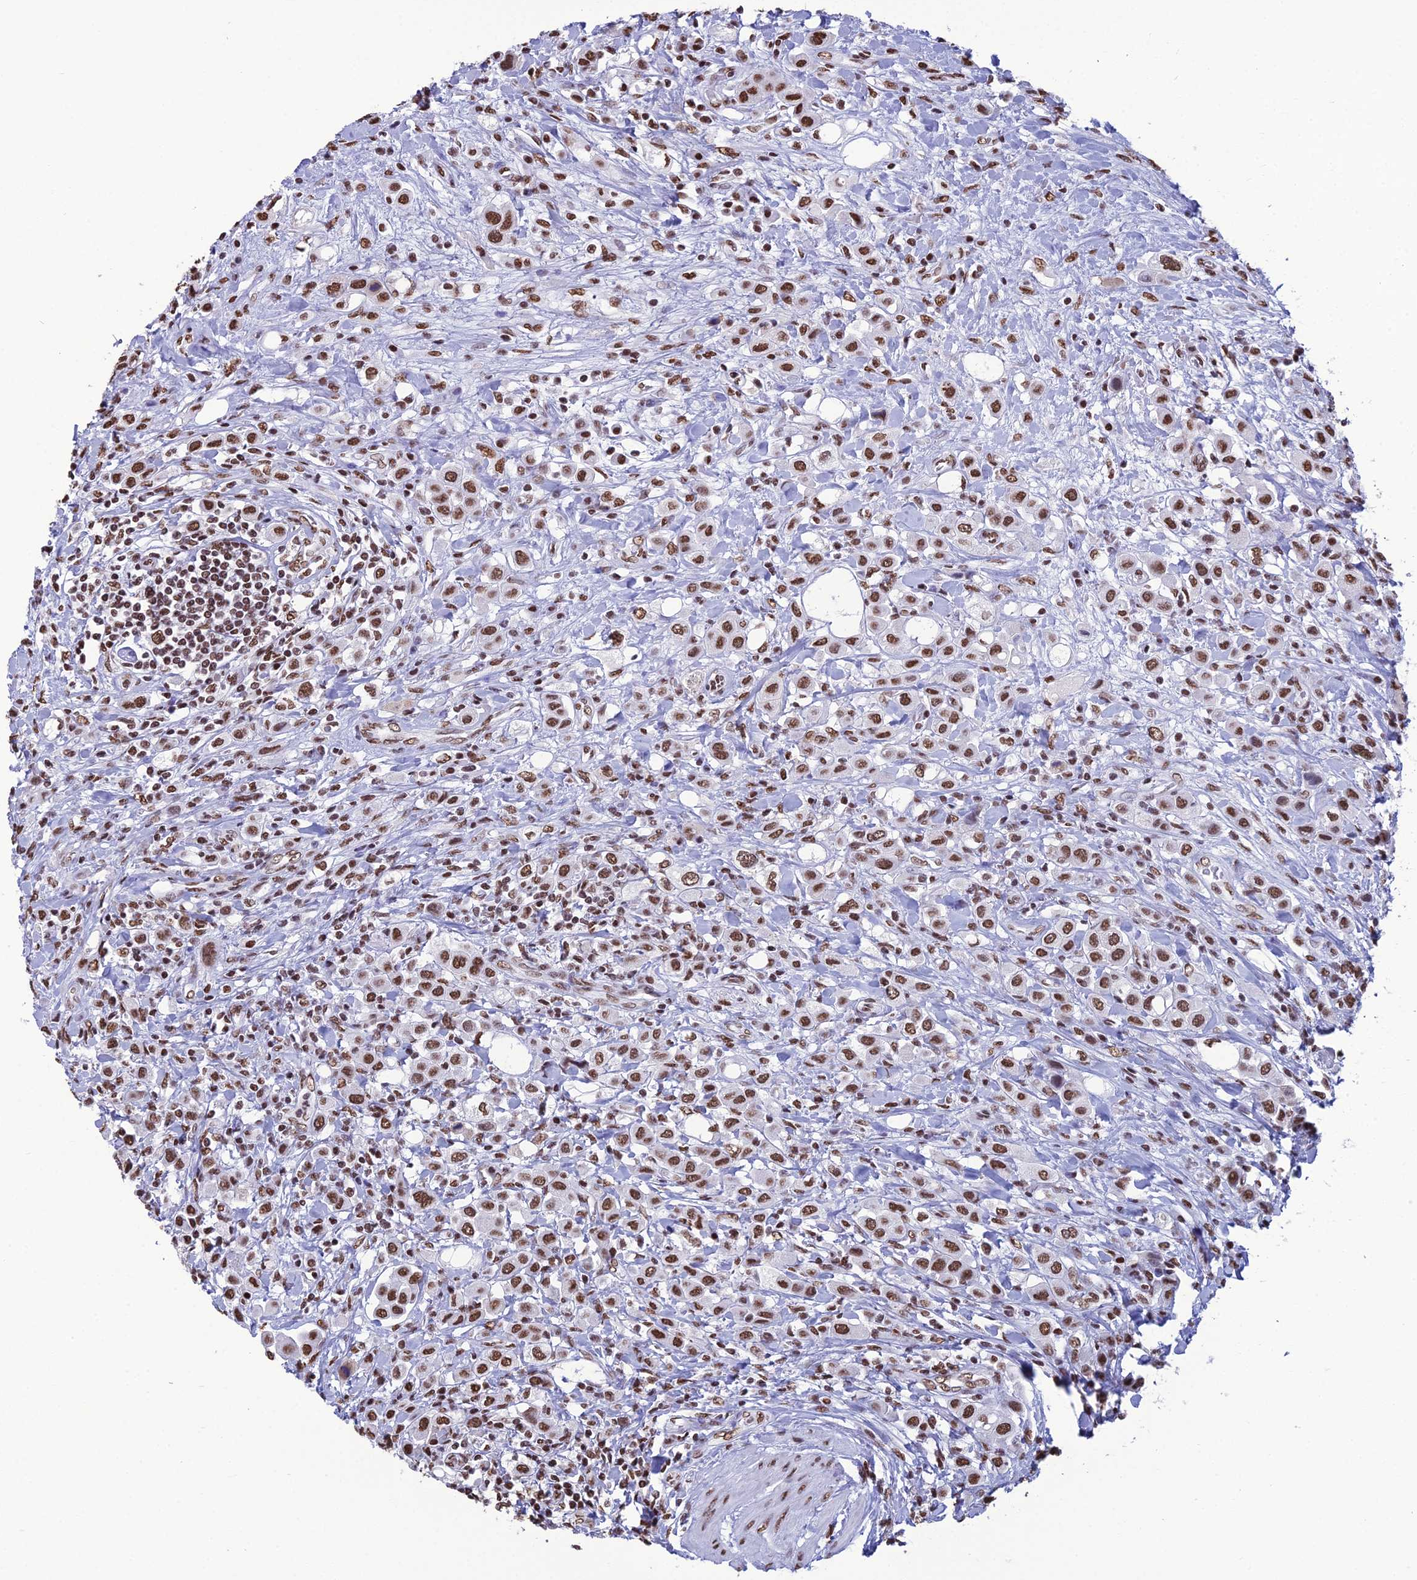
{"staining": {"intensity": "strong", "quantity": ">75%", "location": "nuclear"}, "tissue": "urothelial cancer", "cell_type": "Tumor cells", "image_type": "cancer", "snomed": [{"axis": "morphology", "description": "Urothelial carcinoma, High grade"}, {"axis": "topography", "description": "Urinary bladder"}], "caption": "Immunohistochemistry image of human urothelial cancer stained for a protein (brown), which displays high levels of strong nuclear expression in about >75% of tumor cells.", "gene": "PRAMEF12", "patient": {"sex": "male", "age": 50}}